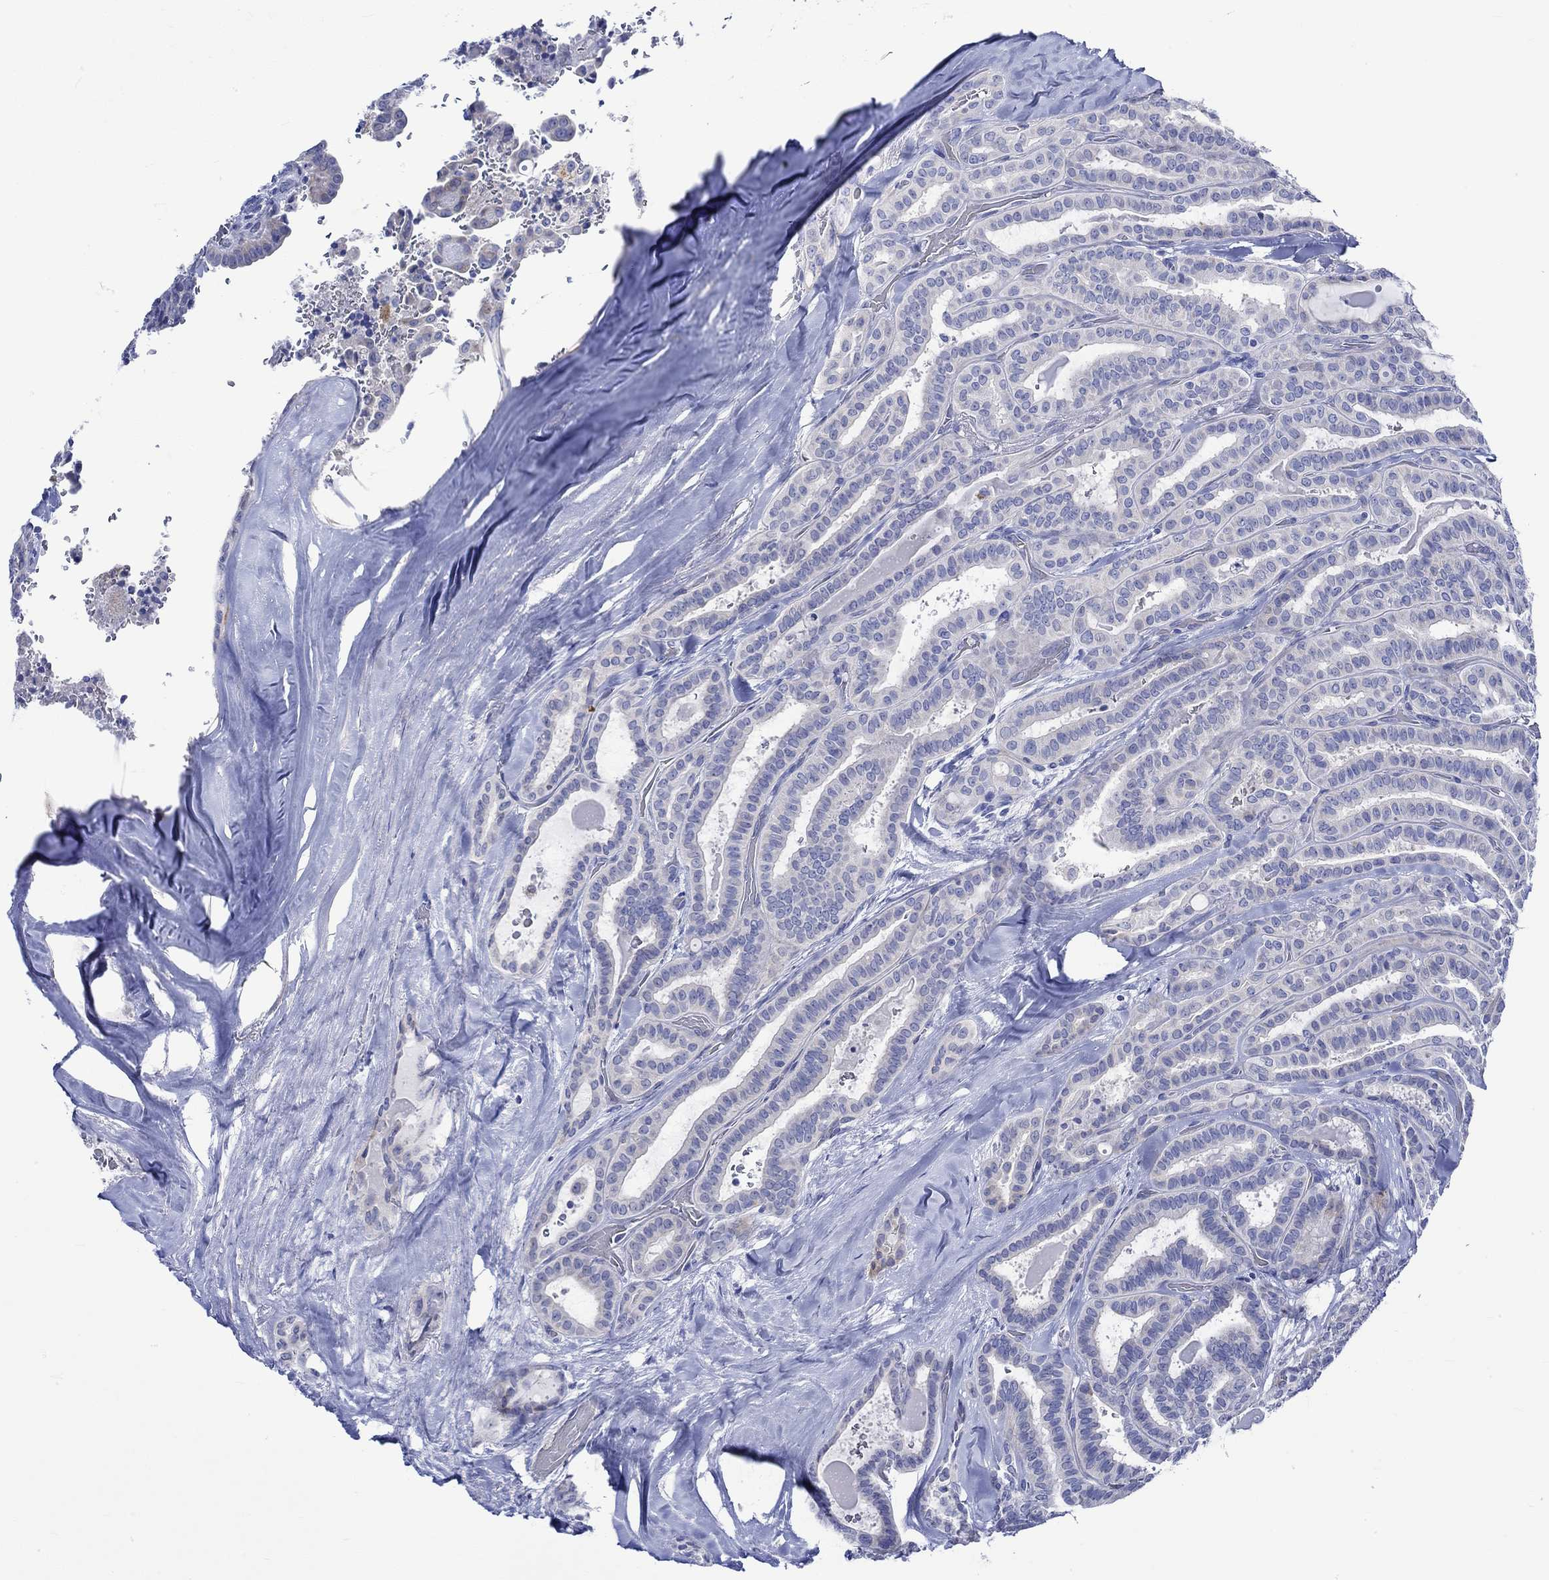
{"staining": {"intensity": "weak", "quantity": "<25%", "location": "cytoplasmic/membranous"}, "tissue": "thyroid cancer", "cell_type": "Tumor cells", "image_type": "cancer", "snomed": [{"axis": "morphology", "description": "Papillary adenocarcinoma, NOS"}, {"axis": "topography", "description": "Thyroid gland"}], "caption": "IHC of human thyroid cancer (papillary adenocarcinoma) exhibits no positivity in tumor cells.", "gene": "NRIP3", "patient": {"sex": "female", "age": 39}}